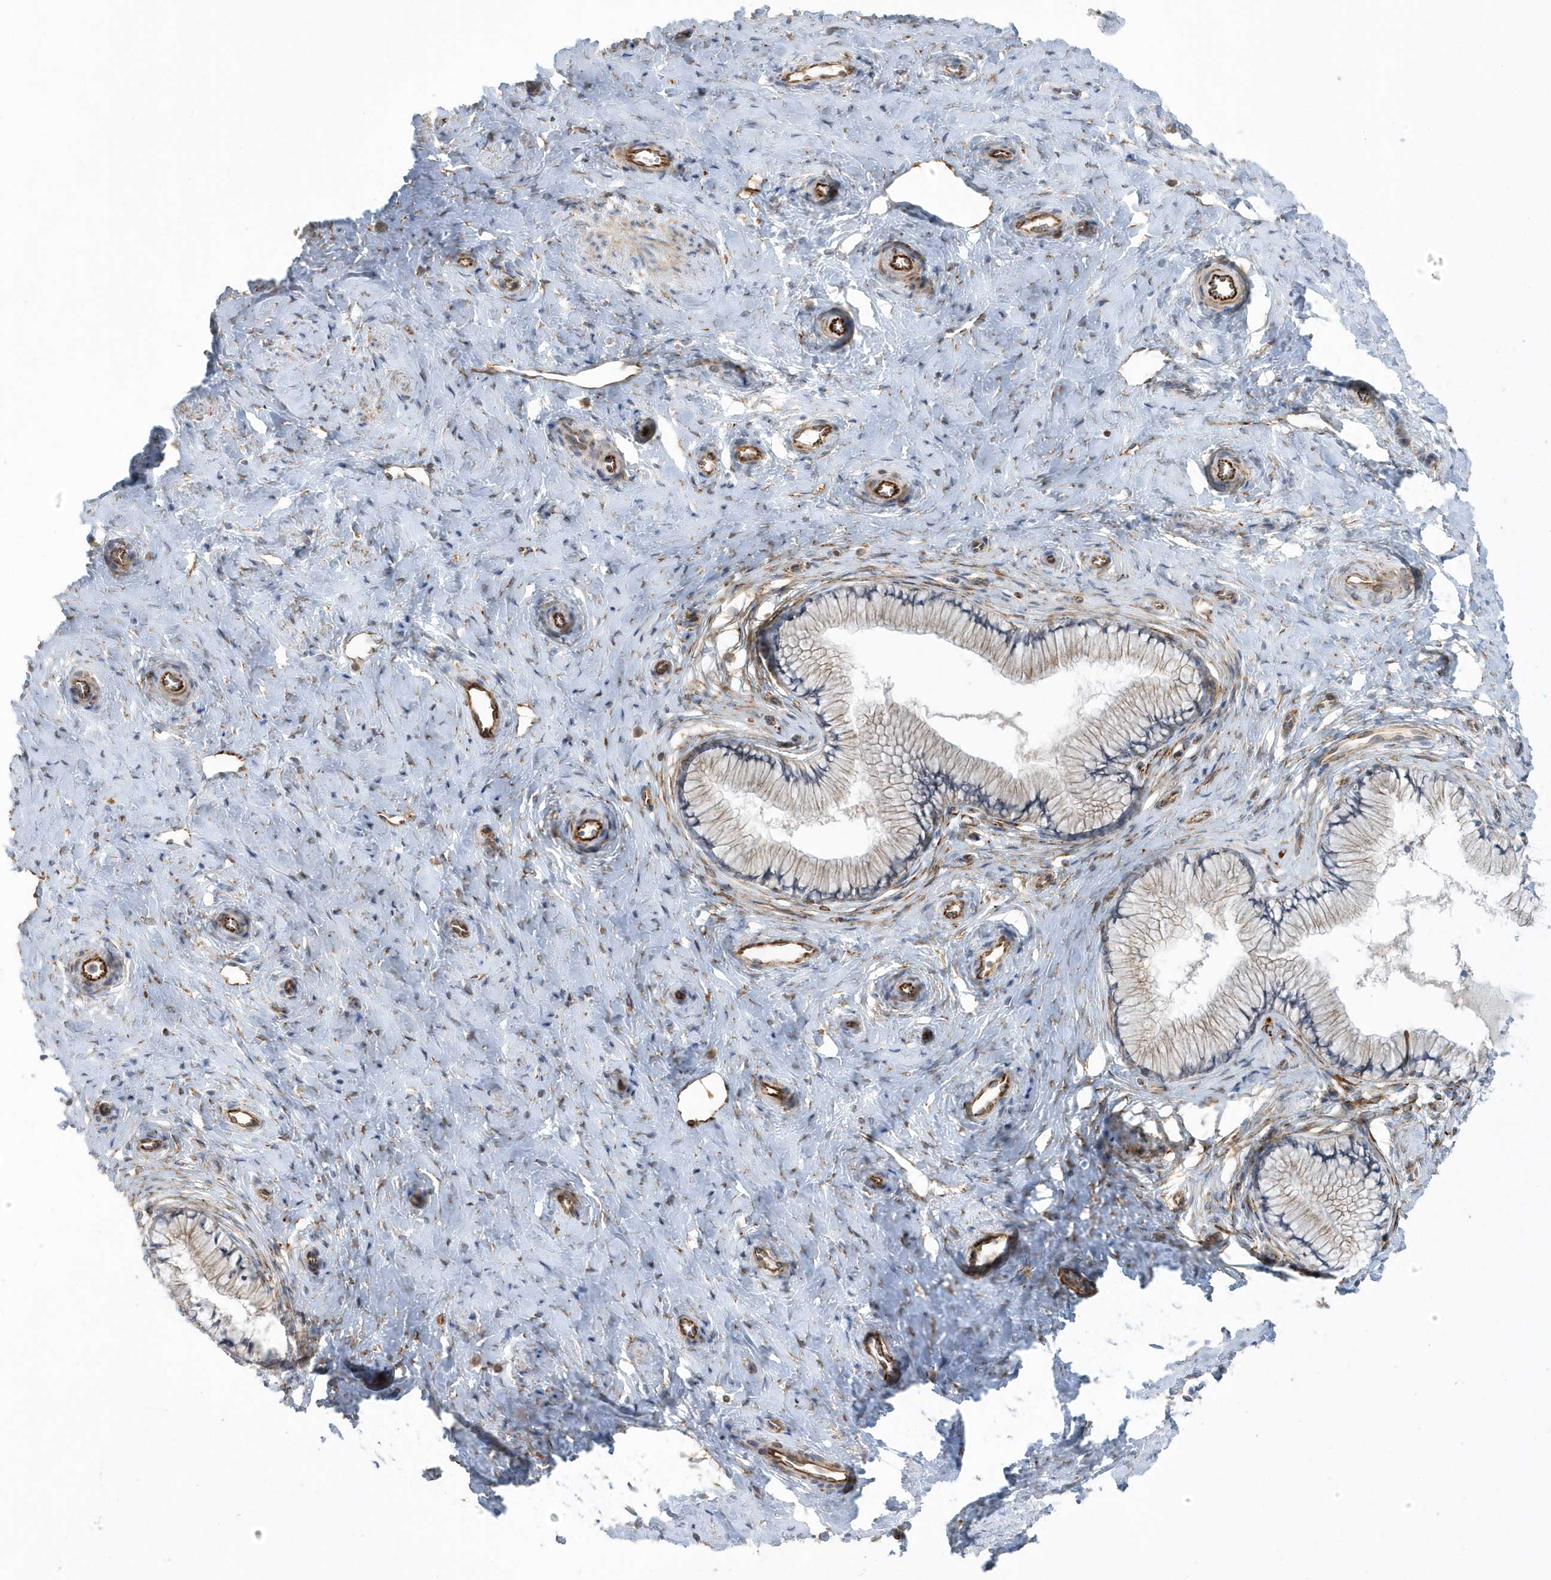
{"staining": {"intensity": "weak", "quantity": "<25%", "location": "cytoplasmic/membranous"}, "tissue": "cervix", "cell_type": "Glandular cells", "image_type": "normal", "snomed": [{"axis": "morphology", "description": "Normal tissue, NOS"}, {"axis": "topography", "description": "Cervix"}], "caption": "DAB (3,3'-diaminobenzidine) immunohistochemical staining of benign human cervix shows no significant expression in glandular cells. (DAB IHC, high magnification).", "gene": "RAB17", "patient": {"sex": "female", "age": 36}}